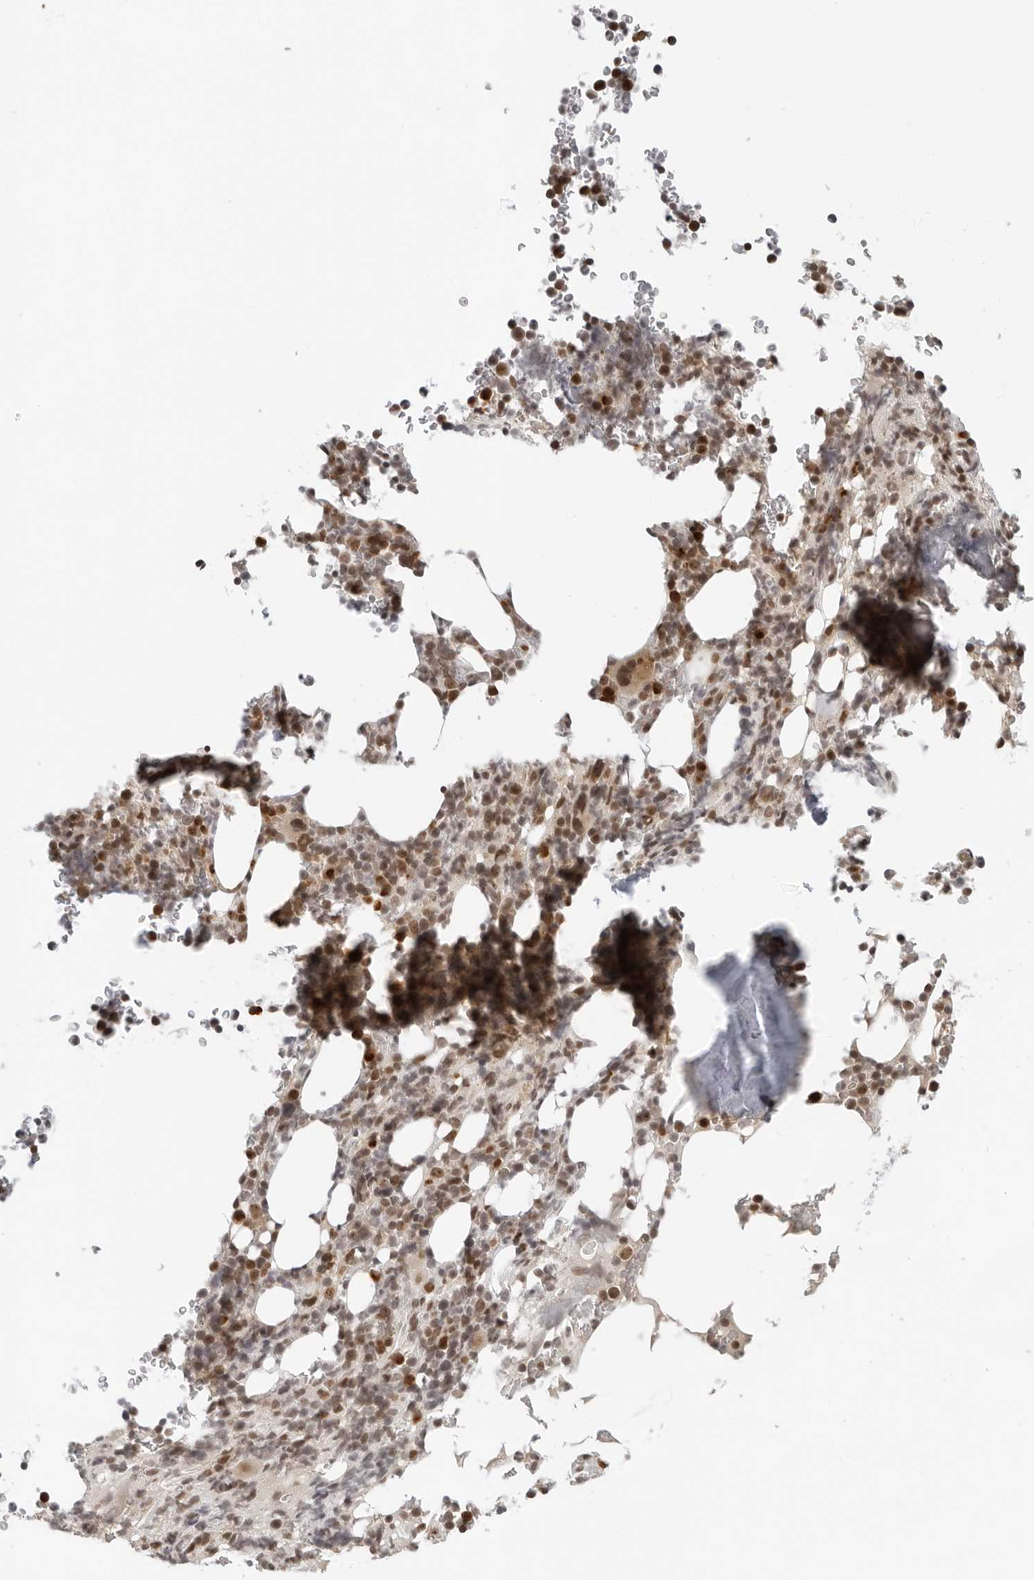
{"staining": {"intensity": "moderate", "quantity": ">75%", "location": "nuclear"}, "tissue": "bone marrow", "cell_type": "Hematopoietic cells", "image_type": "normal", "snomed": [{"axis": "morphology", "description": "Normal tissue, NOS"}, {"axis": "topography", "description": "Bone marrow"}], "caption": "Benign bone marrow was stained to show a protein in brown. There is medium levels of moderate nuclear expression in about >75% of hematopoietic cells. Immunohistochemistry (ihc) stains the protein in brown and the nuclei are stained blue.", "gene": "TOX4", "patient": {"sex": "male", "age": 58}}